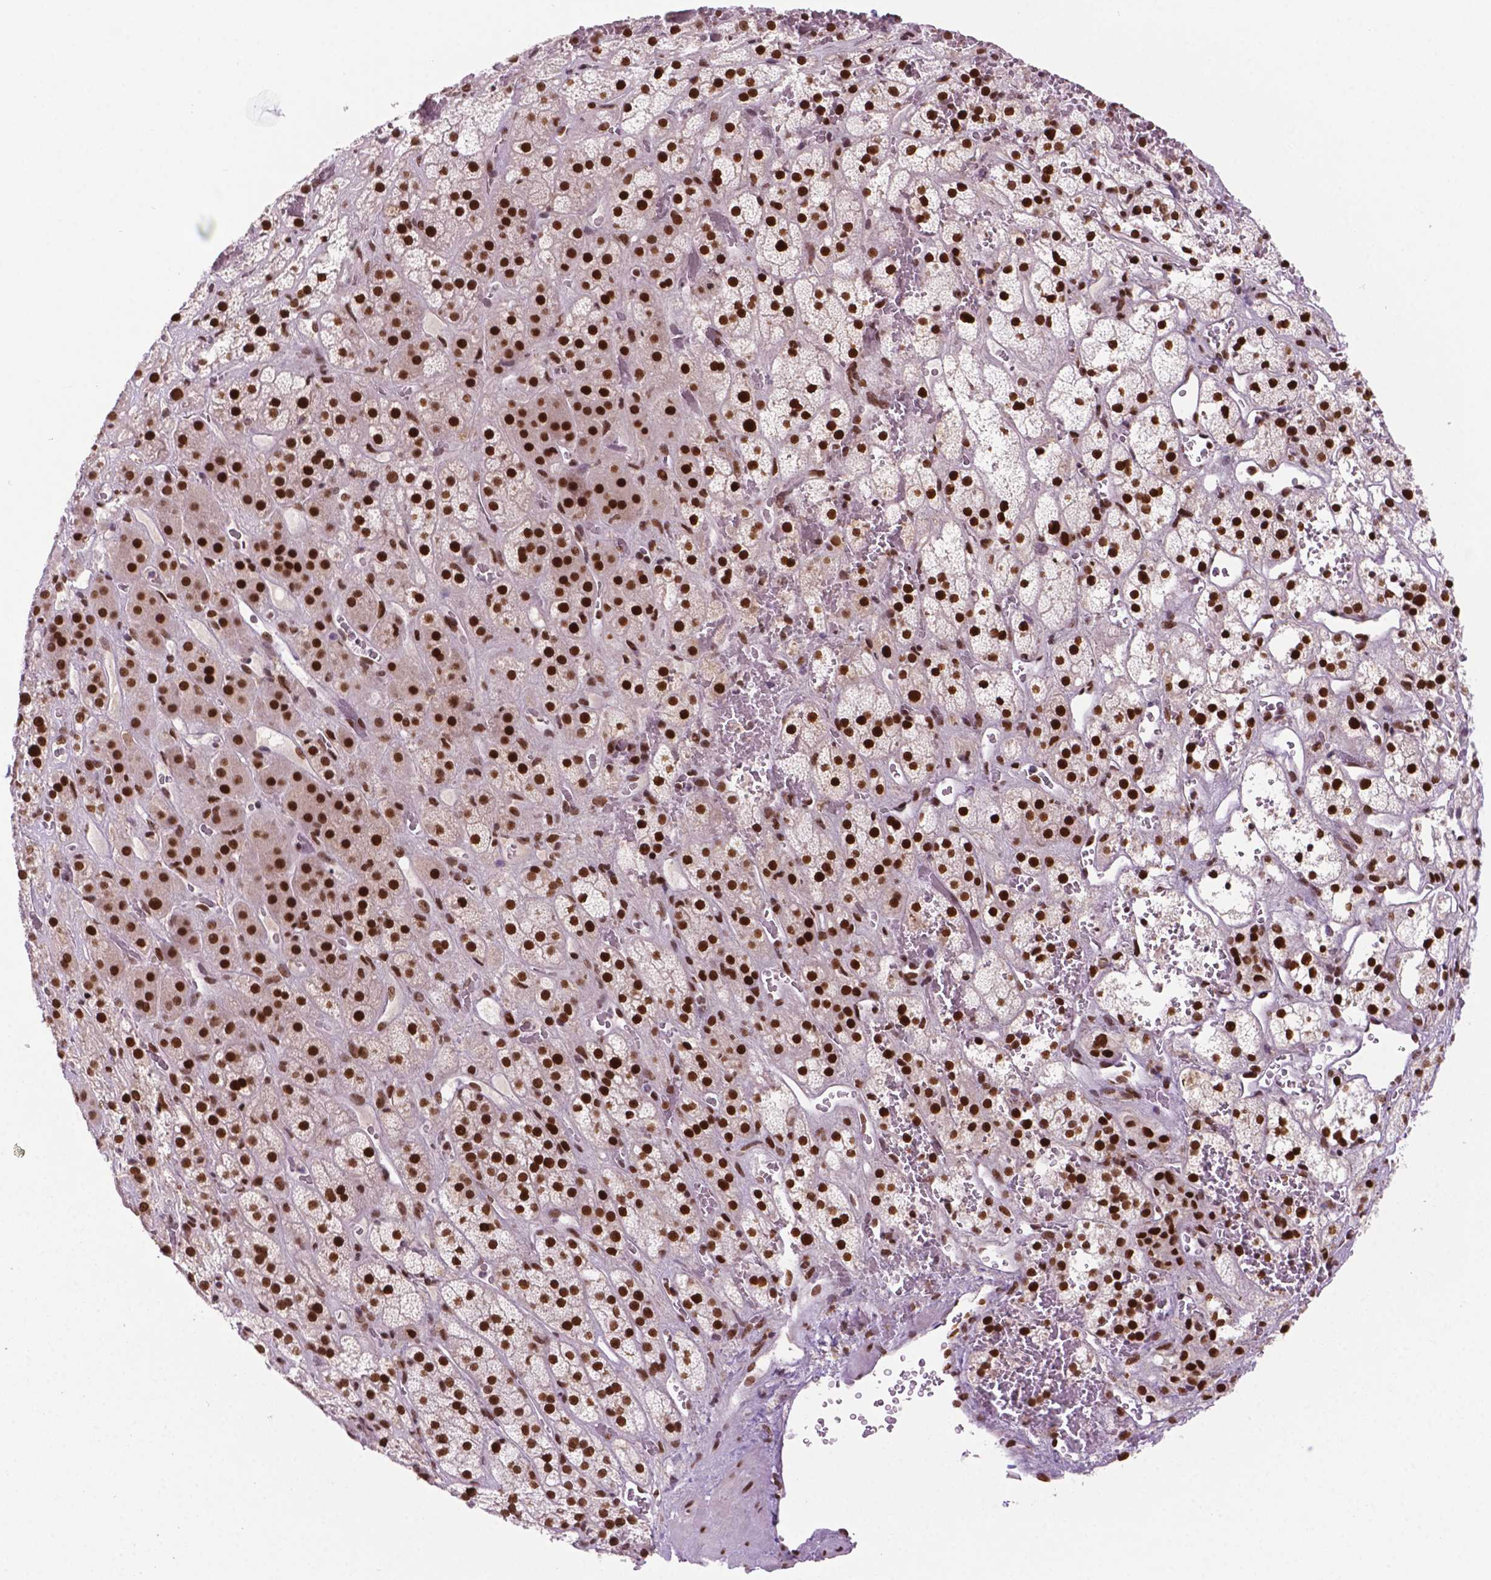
{"staining": {"intensity": "strong", "quantity": "25%-75%", "location": "nuclear"}, "tissue": "adrenal gland", "cell_type": "Glandular cells", "image_type": "normal", "snomed": [{"axis": "morphology", "description": "Normal tissue, NOS"}, {"axis": "topography", "description": "Adrenal gland"}], "caption": "Immunohistochemical staining of normal adrenal gland displays strong nuclear protein staining in approximately 25%-75% of glandular cells.", "gene": "MLH1", "patient": {"sex": "male", "age": 57}}